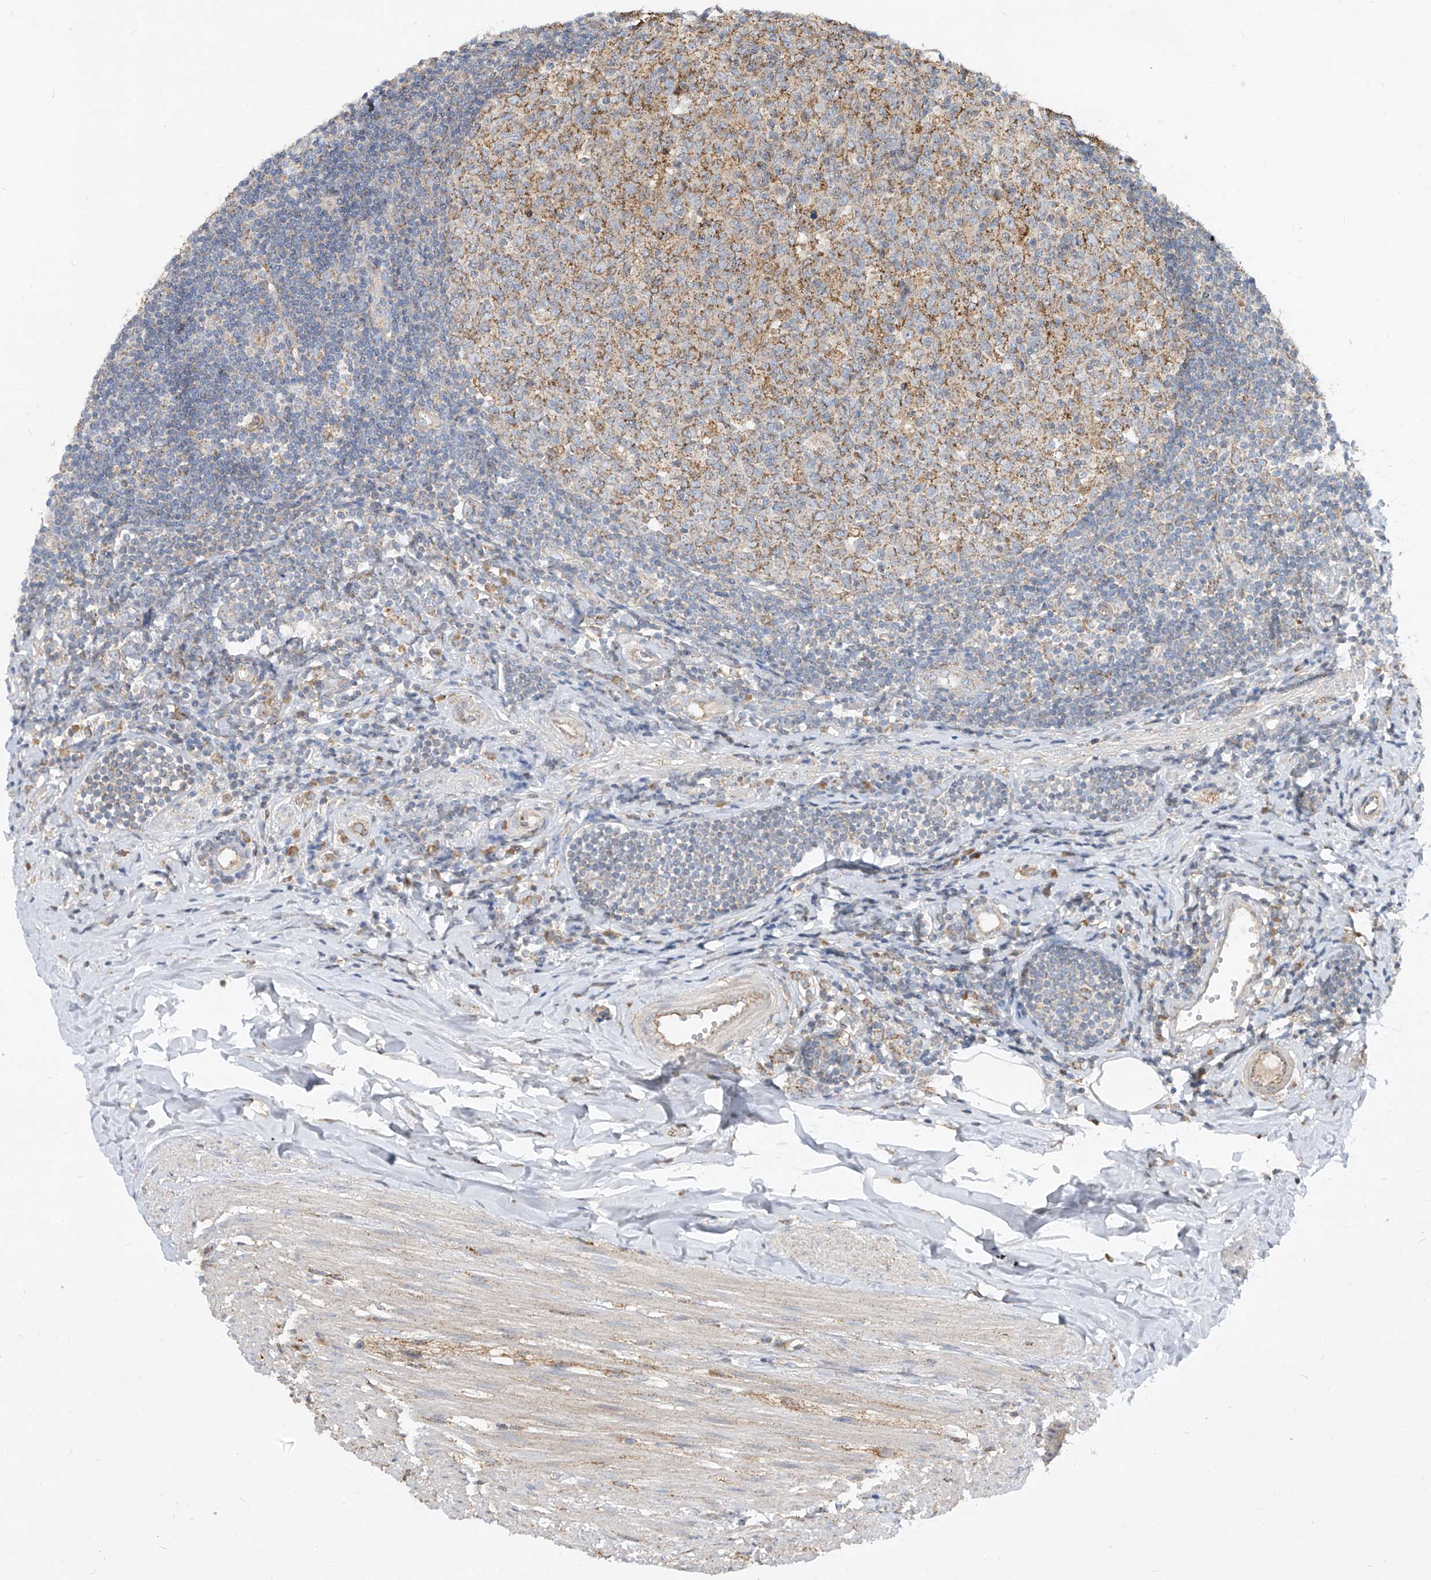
{"staining": {"intensity": "strong", "quantity": ">75%", "location": "cytoplasmic/membranous"}, "tissue": "appendix", "cell_type": "Glandular cells", "image_type": "normal", "snomed": [{"axis": "morphology", "description": "Normal tissue, NOS"}, {"axis": "topography", "description": "Appendix"}], "caption": "A high-resolution histopathology image shows immunohistochemistry (IHC) staining of unremarkable appendix, which demonstrates strong cytoplasmic/membranous positivity in approximately >75% of glandular cells.", "gene": "ABCD3", "patient": {"sex": "female", "age": 54}}